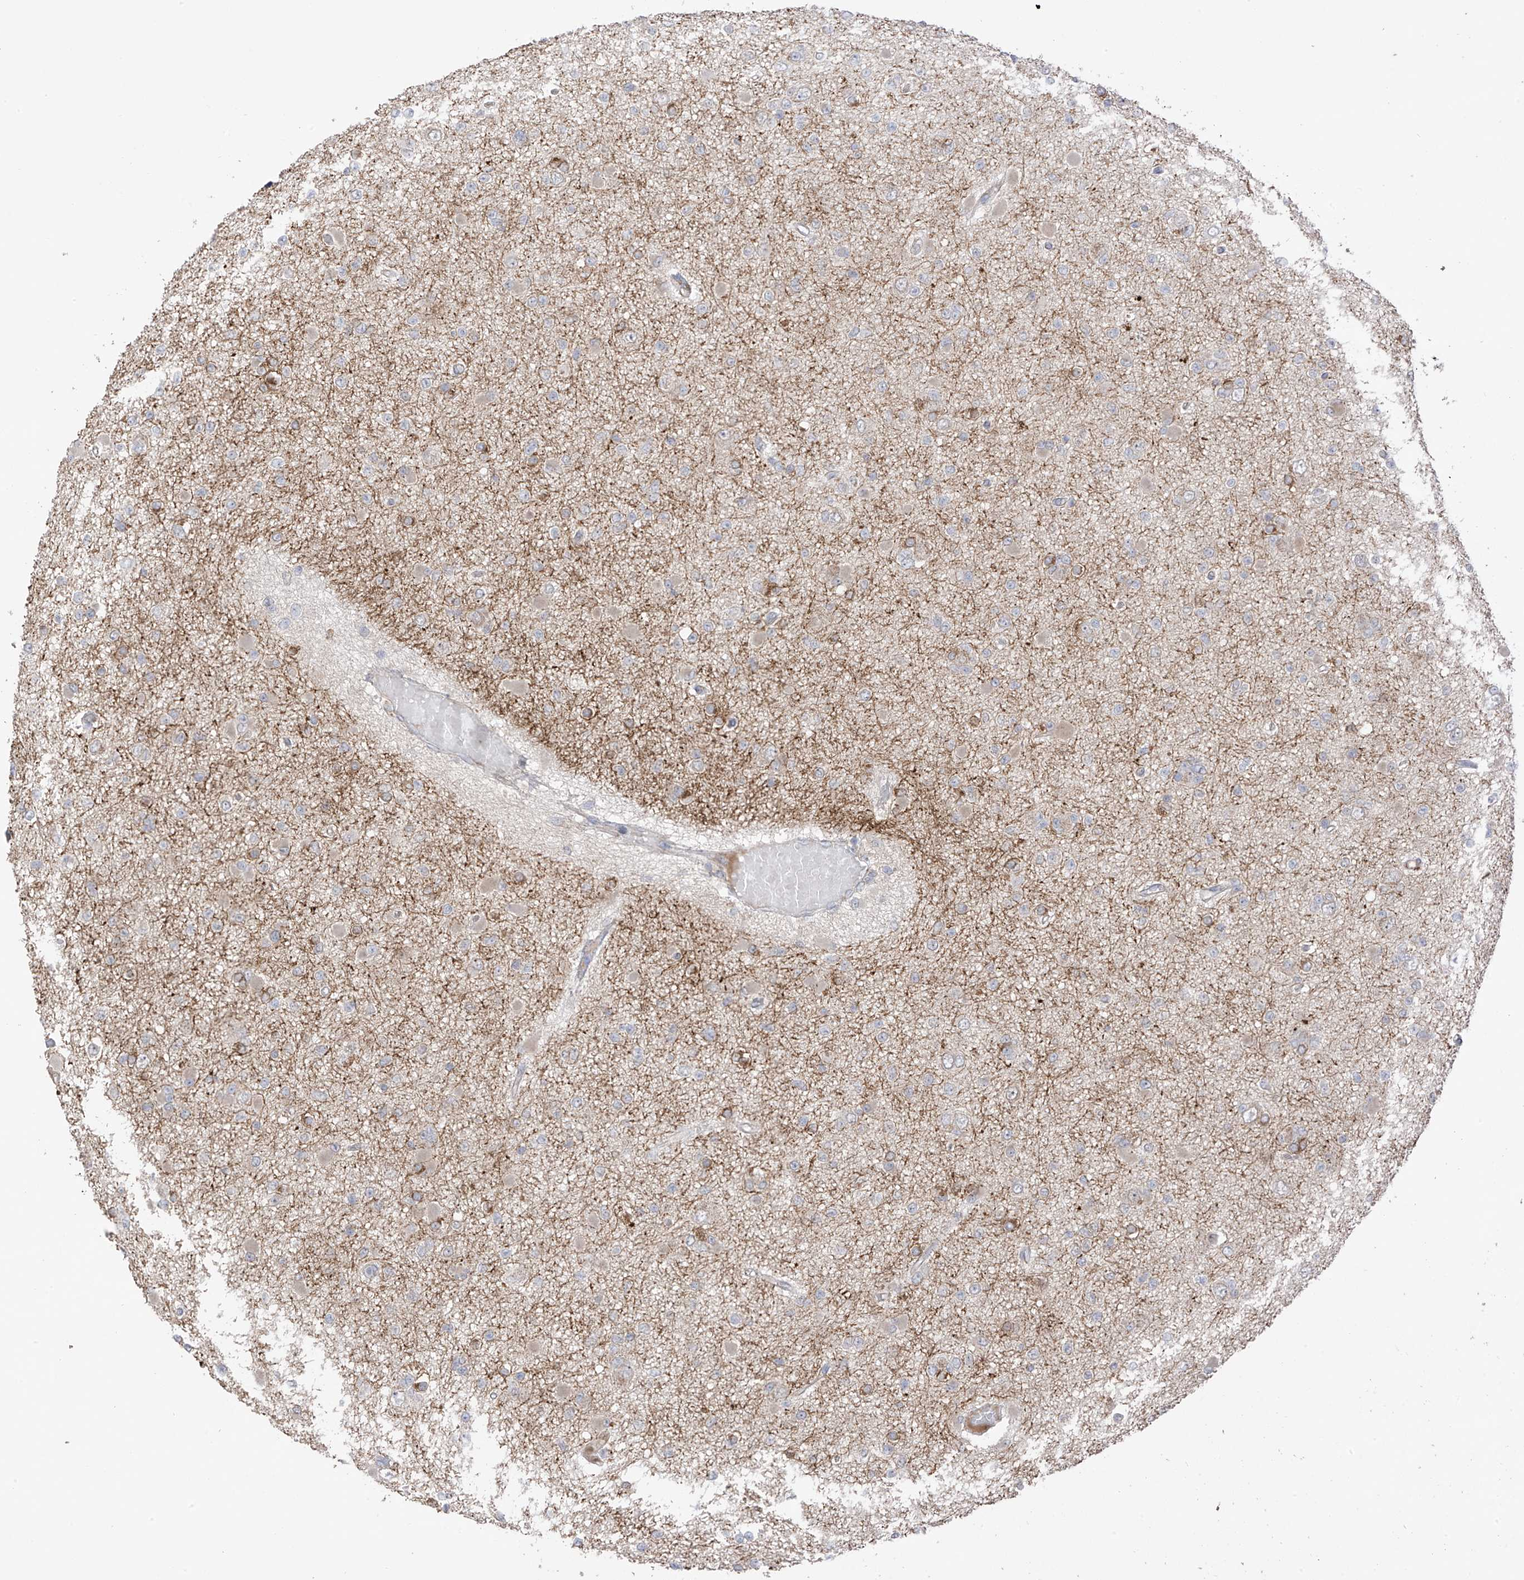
{"staining": {"intensity": "weak", "quantity": "<25%", "location": "cytoplasmic/membranous"}, "tissue": "glioma", "cell_type": "Tumor cells", "image_type": "cancer", "snomed": [{"axis": "morphology", "description": "Glioma, malignant, Low grade"}, {"axis": "topography", "description": "Brain"}], "caption": "Malignant low-grade glioma was stained to show a protein in brown. There is no significant expression in tumor cells.", "gene": "NALCN", "patient": {"sex": "female", "age": 22}}